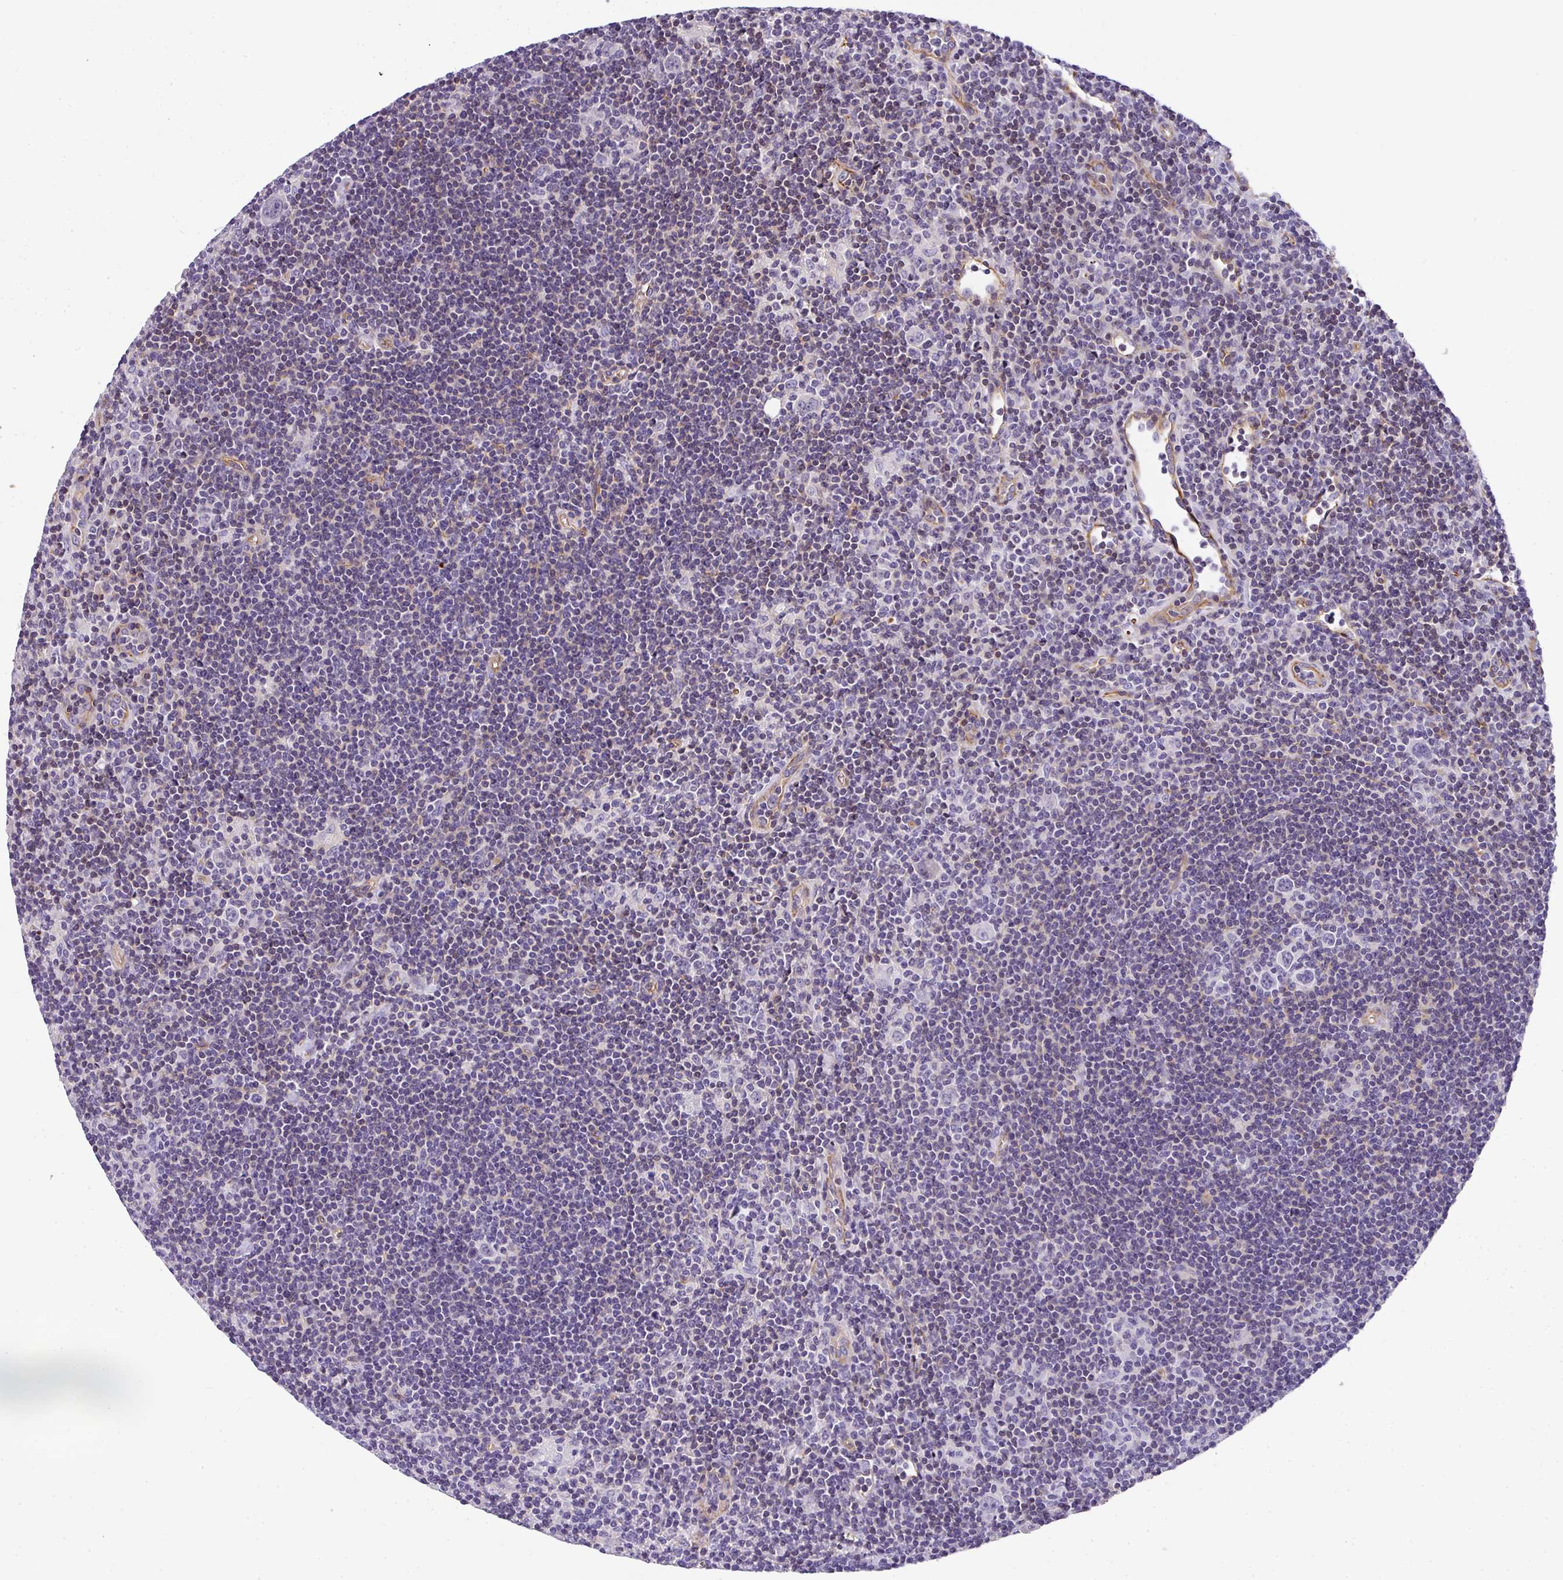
{"staining": {"intensity": "negative", "quantity": "none", "location": "none"}, "tissue": "lymphoma", "cell_type": "Tumor cells", "image_type": "cancer", "snomed": [{"axis": "morphology", "description": "Hodgkin's disease, NOS"}, {"axis": "topography", "description": "Lymph node"}], "caption": "An immunohistochemistry image of lymphoma is shown. There is no staining in tumor cells of lymphoma. Nuclei are stained in blue.", "gene": "OR11H4", "patient": {"sex": "female", "age": 57}}